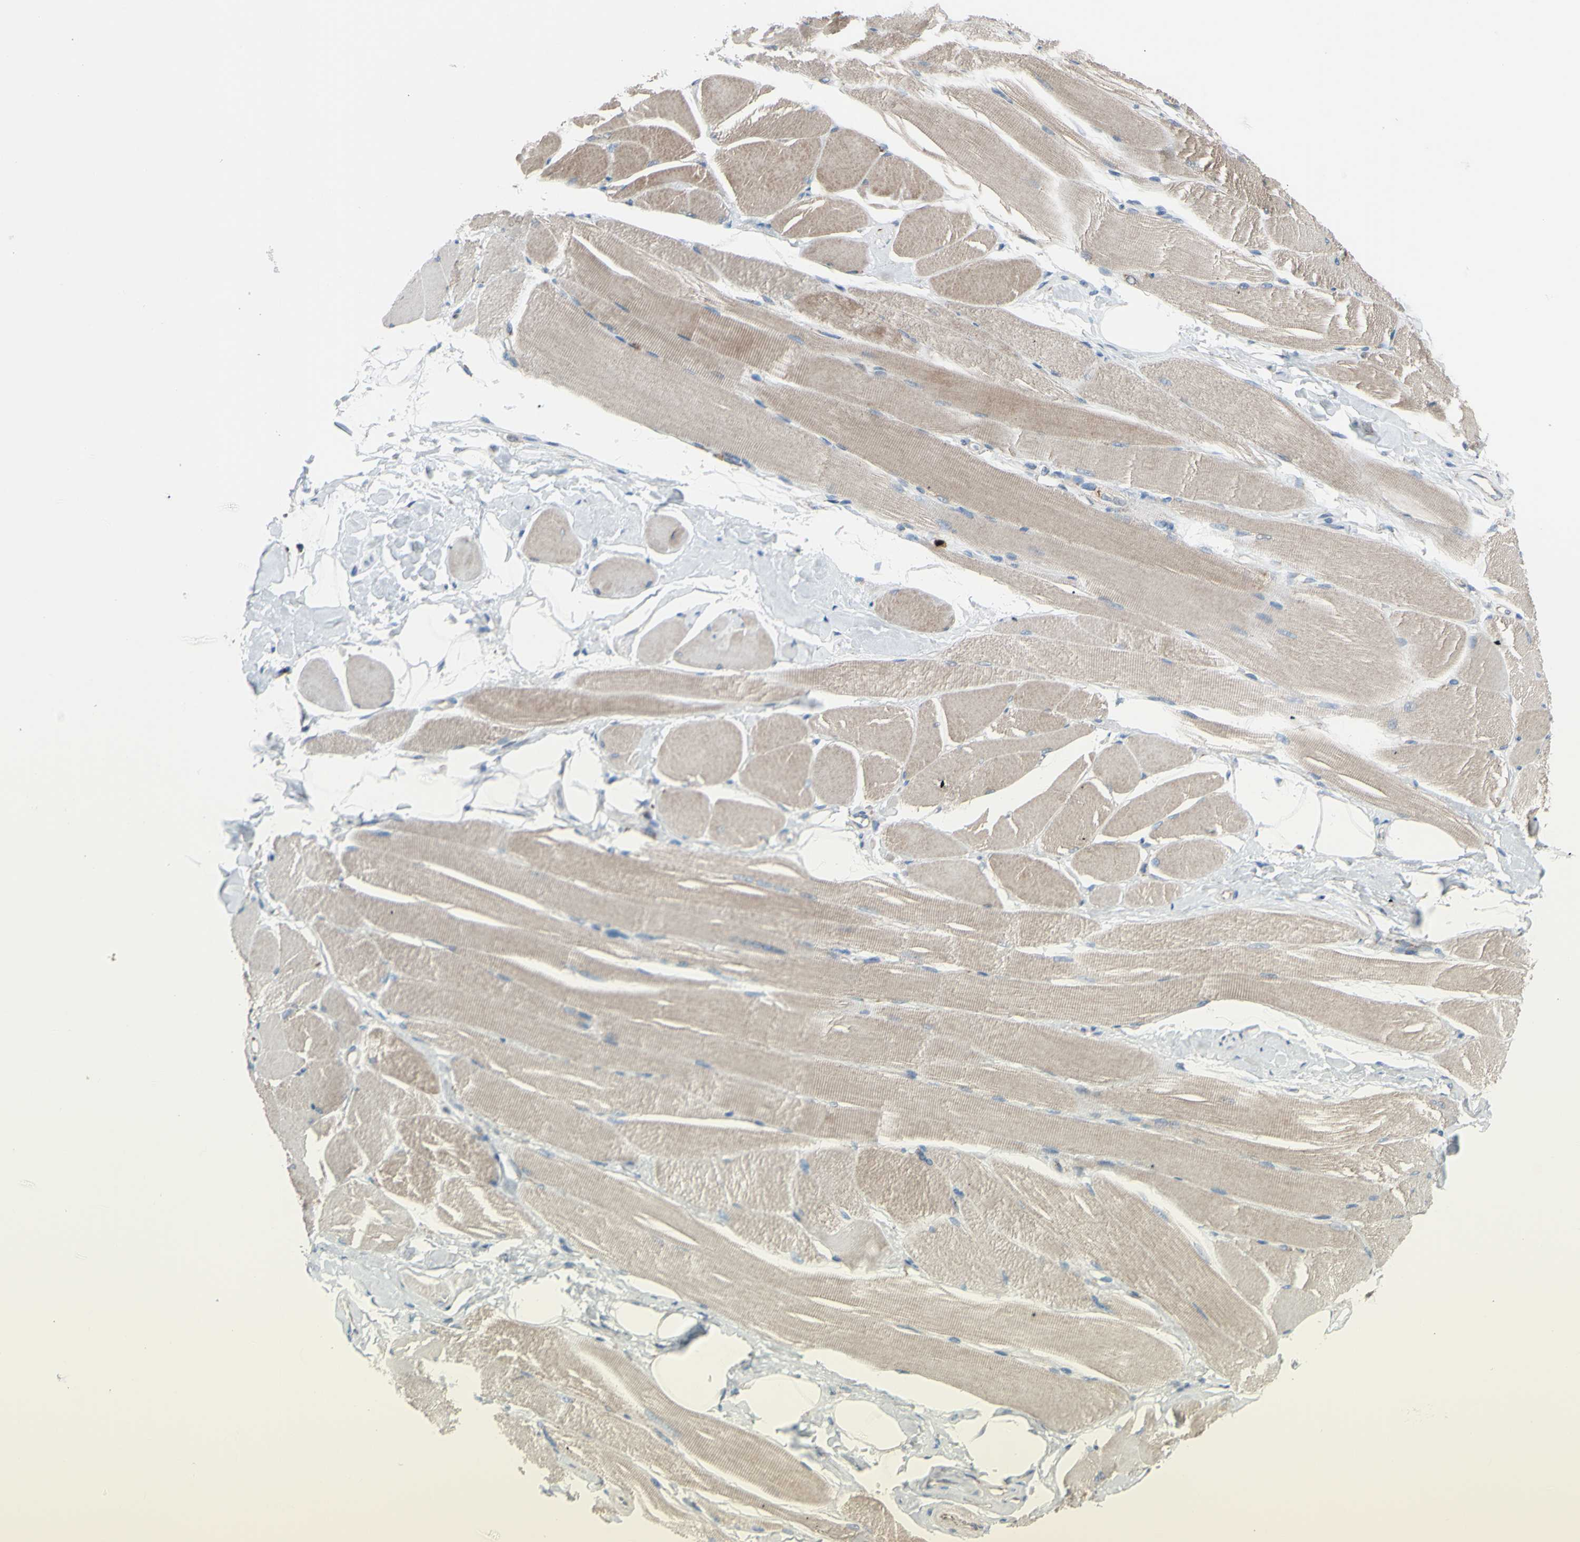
{"staining": {"intensity": "weak", "quantity": ">75%", "location": "cytoplasmic/membranous"}, "tissue": "skeletal muscle", "cell_type": "Myocytes", "image_type": "normal", "snomed": [{"axis": "morphology", "description": "Normal tissue, NOS"}, {"axis": "topography", "description": "Skeletal muscle"}, {"axis": "topography", "description": "Peripheral nerve tissue"}], "caption": "This micrograph displays unremarkable skeletal muscle stained with IHC to label a protein in brown. The cytoplasmic/membranous of myocytes show weak positivity for the protein. Nuclei are counter-stained blue.", "gene": "GLT8D1", "patient": {"sex": "female", "age": 84}}